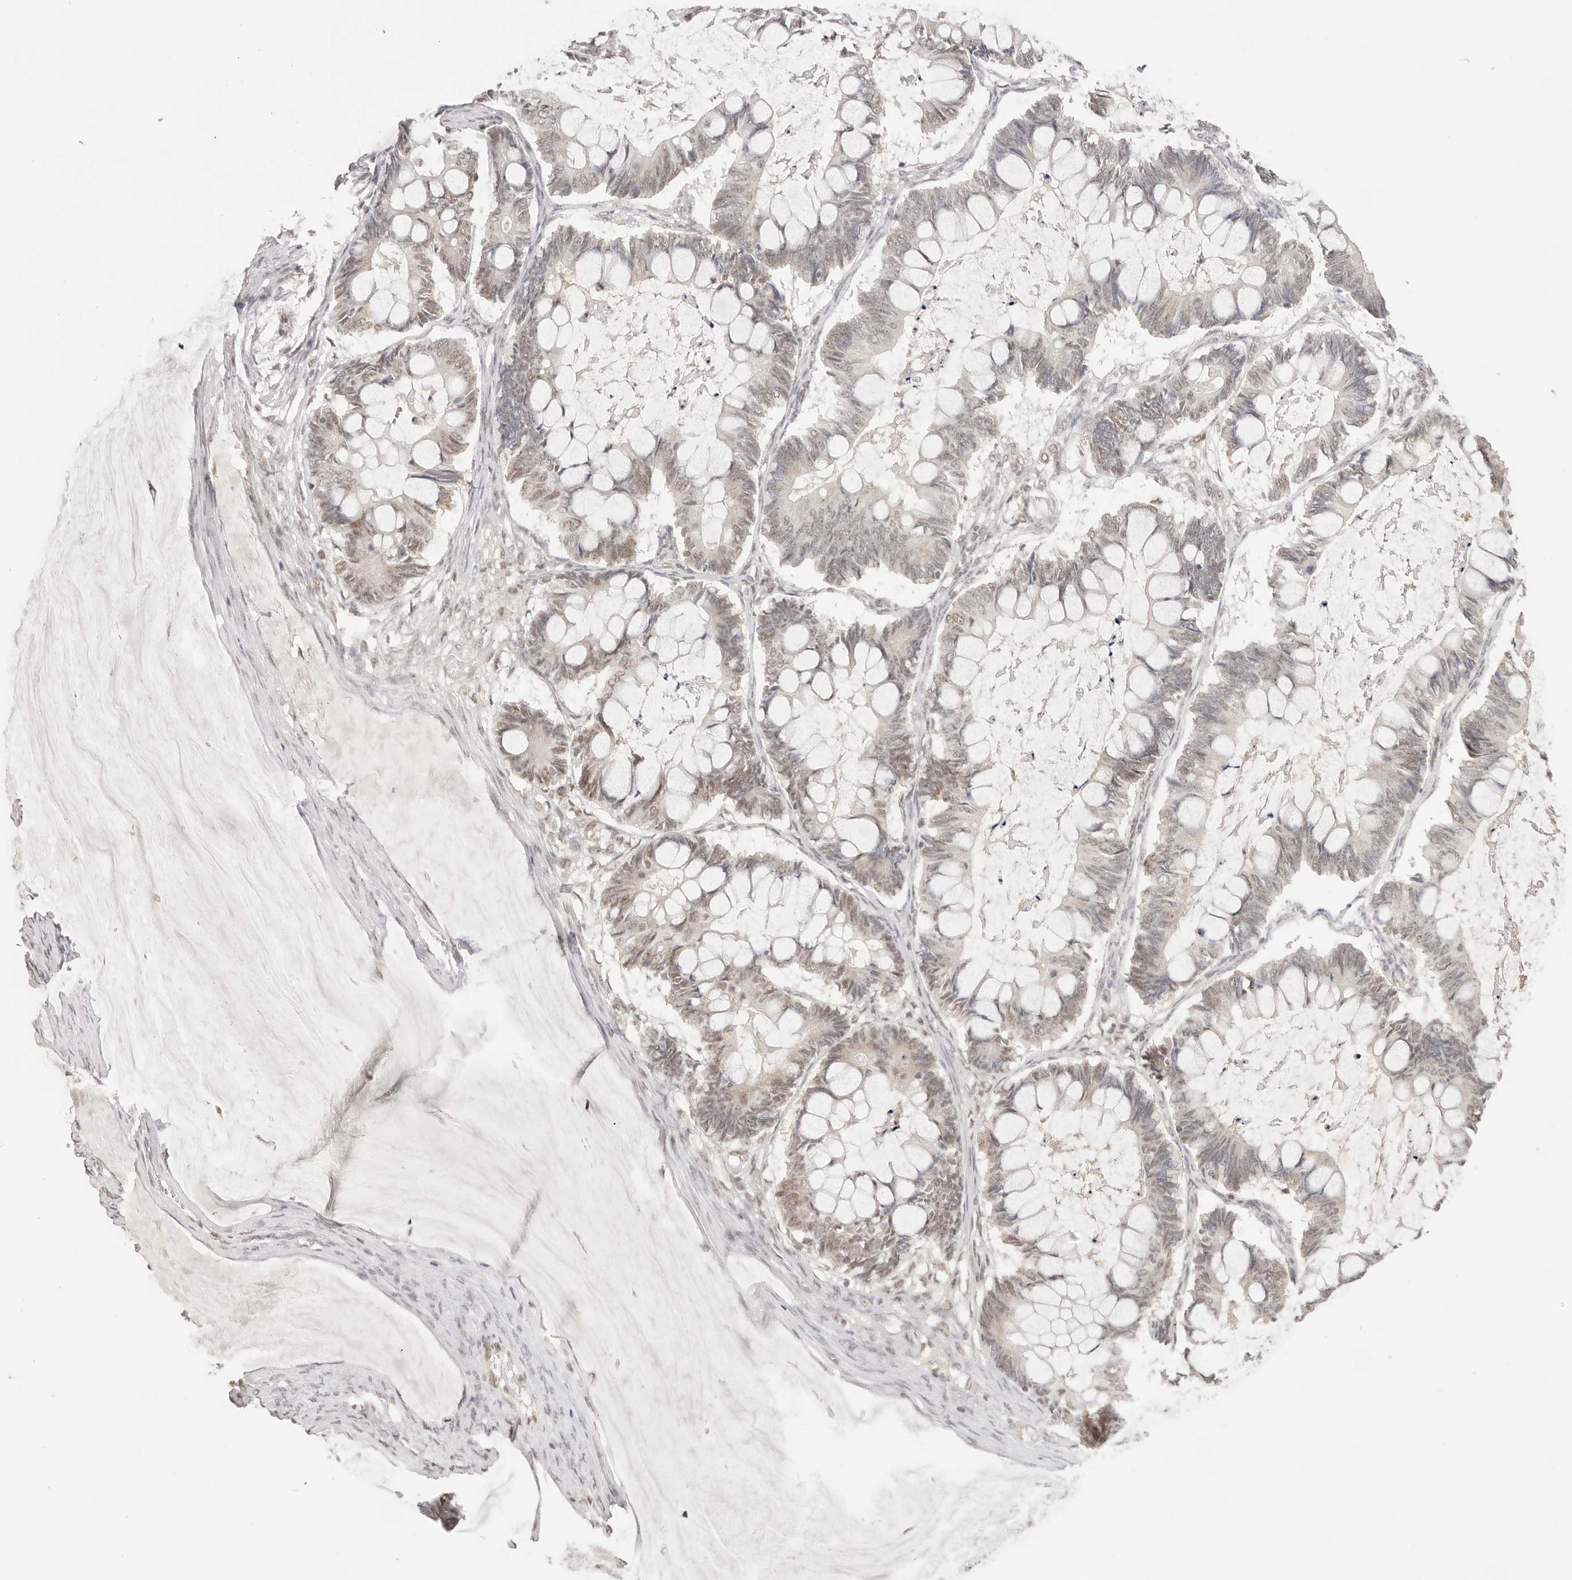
{"staining": {"intensity": "weak", "quantity": ">75%", "location": "nuclear"}, "tissue": "ovarian cancer", "cell_type": "Tumor cells", "image_type": "cancer", "snomed": [{"axis": "morphology", "description": "Cystadenocarcinoma, mucinous, NOS"}, {"axis": "topography", "description": "Ovary"}], "caption": "Immunohistochemistry photomicrograph of neoplastic tissue: ovarian cancer (mucinous cystadenocarcinoma) stained using IHC demonstrates low levels of weak protein expression localized specifically in the nuclear of tumor cells, appearing as a nuclear brown color.", "gene": "RFC3", "patient": {"sex": "female", "age": 61}}